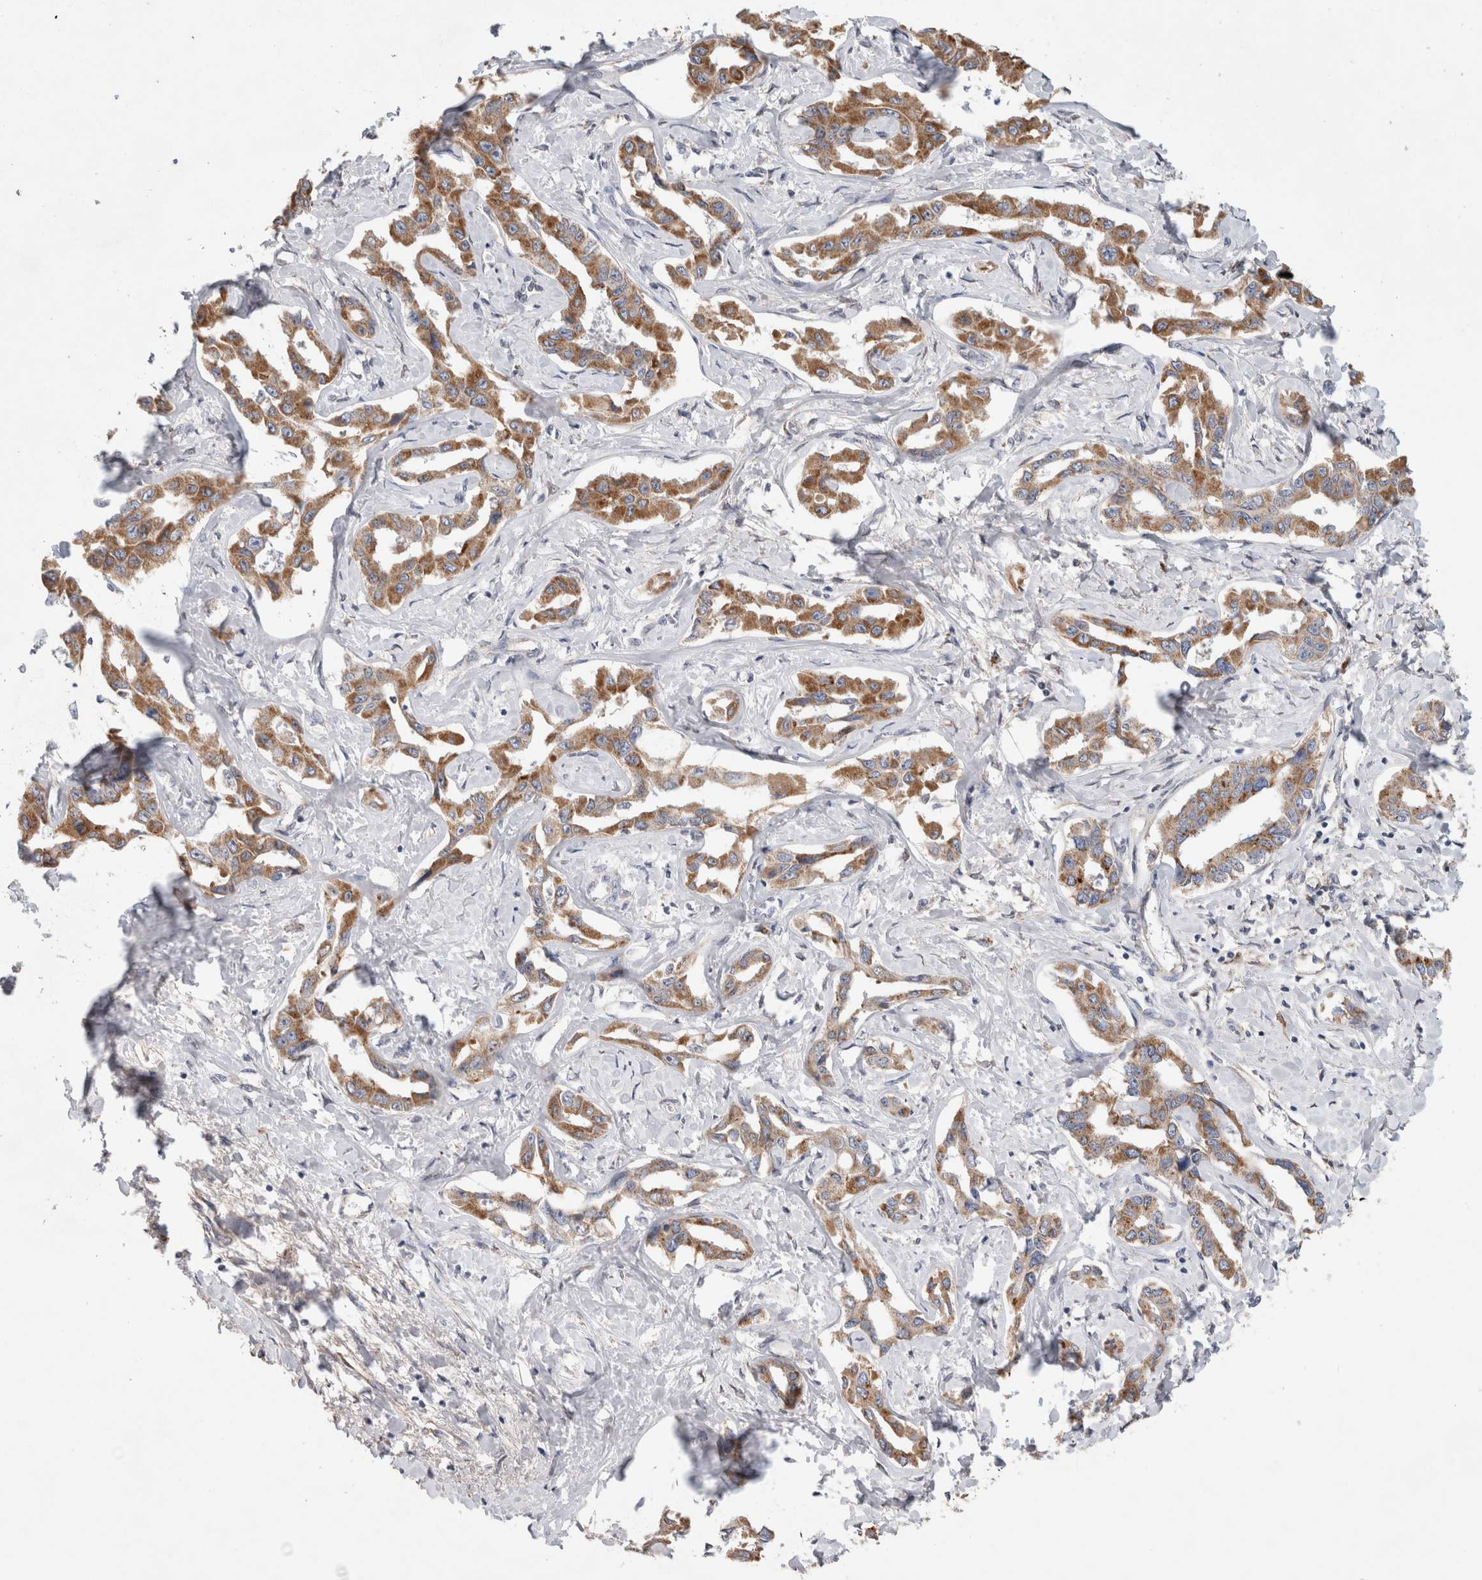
{"staining": {"intensity": "moderate", "quantity": ">75%", "location": "cytoplasmic/membranous"}, "tissue": "liver cancer", "cell_type": "Tumor cells", "image_type": "cancer", "snomed": [{"axis": "morphology", "description": "Cholangiocarcinoma"}, {"axis": "topography", "description": "Liver"}], "caption": "Protein staining of liver cancer (cholangiocarcinoma) tissue shows moderate cytoplasmic/membranous expression in about >75% of tumor cells.", "gene": "IARS2", "patient": {"sex": "male", "age": 59}}